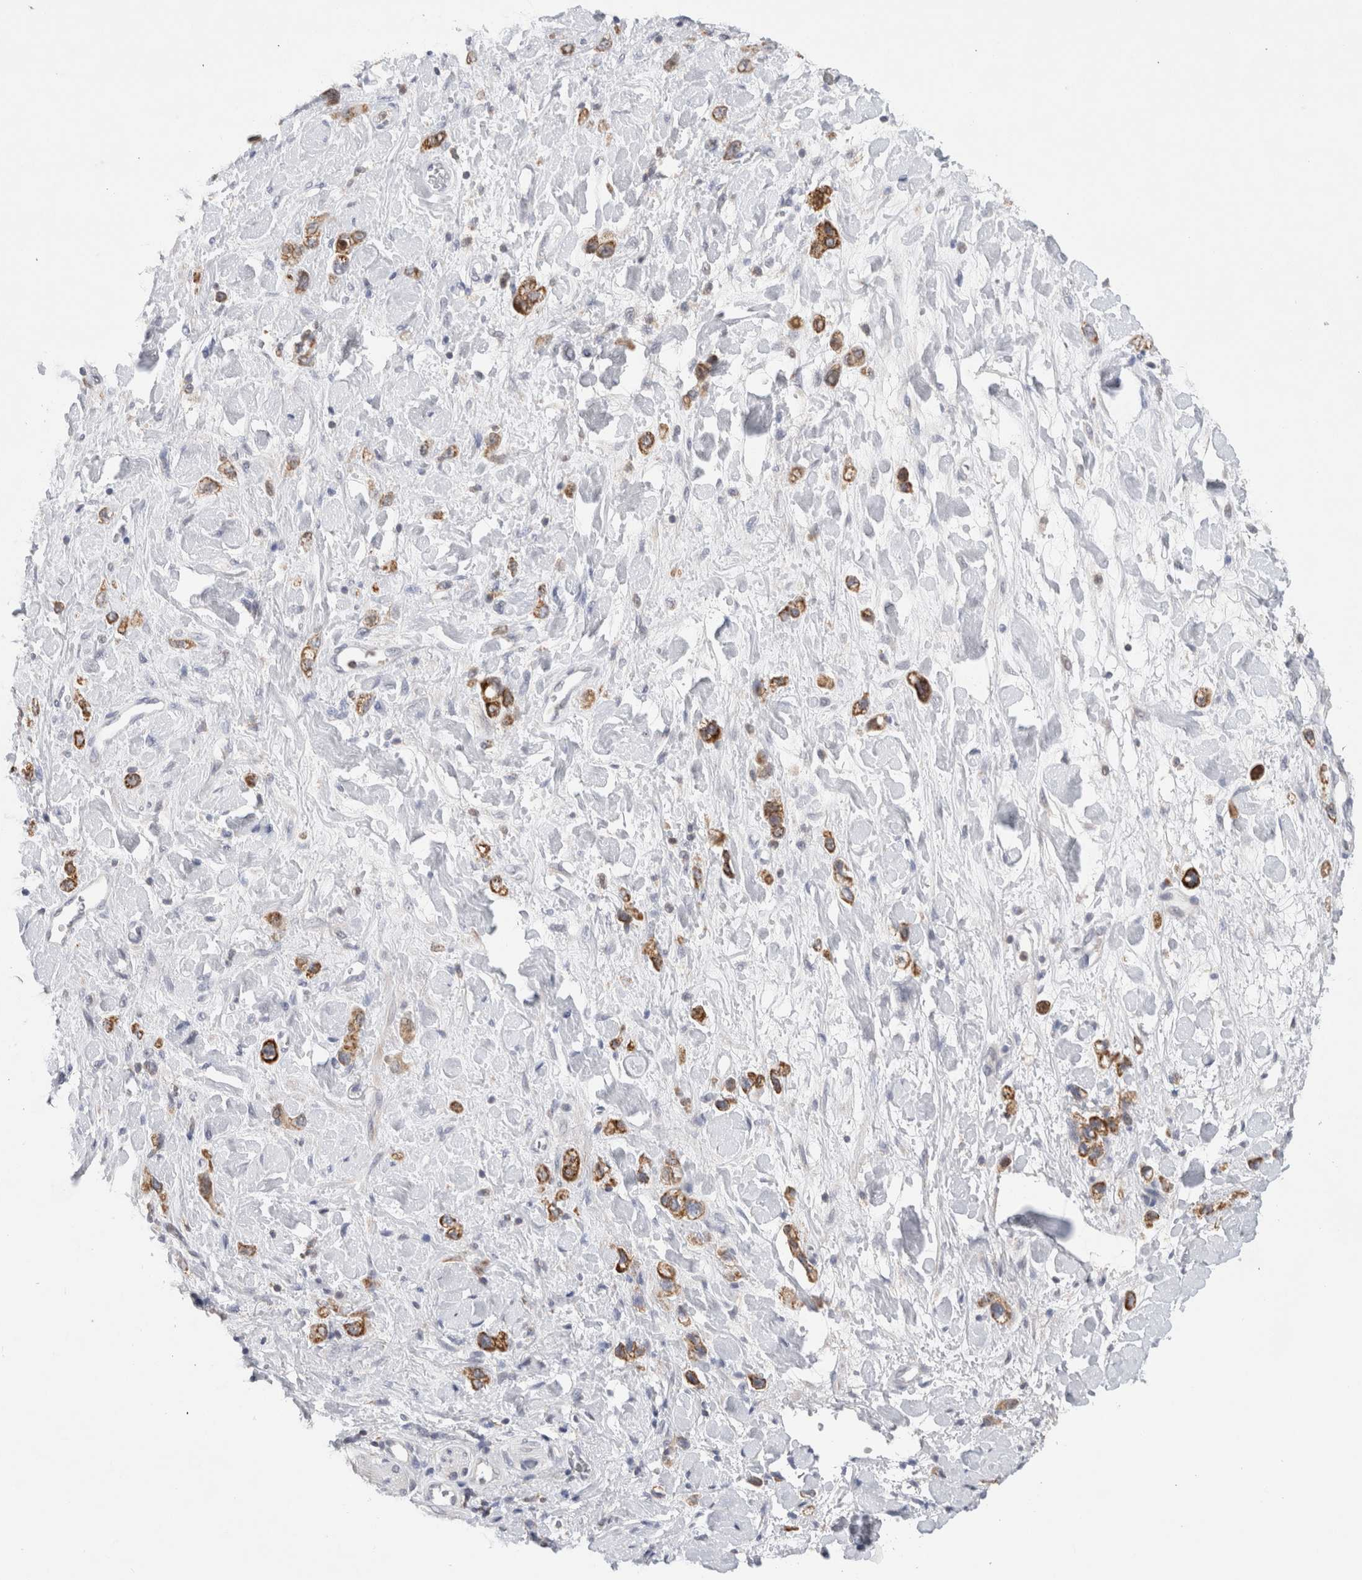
{"staining": {"intensity": "moderate", "quantity": ">75%", "location": "cytoplasmic/membranous"}, "tissue": "stomach cancer", "cell_type": "Tumor cells", "image_type": "cancer", "snomed": [{"axis": "morphology", "description": "Adenocarcinoma, NOS"}, {"axis": "topography", "description": "Stomach"}], "caption": "About >75% of tumor cells in human stomach cancer (adenocarcinoma) show moderate cytoplasmic/membranous protein staining as visualized by brown immunohistochemical staining.", "gene": "AGMAT", "patient": {"sex": "female", "age": 65}}